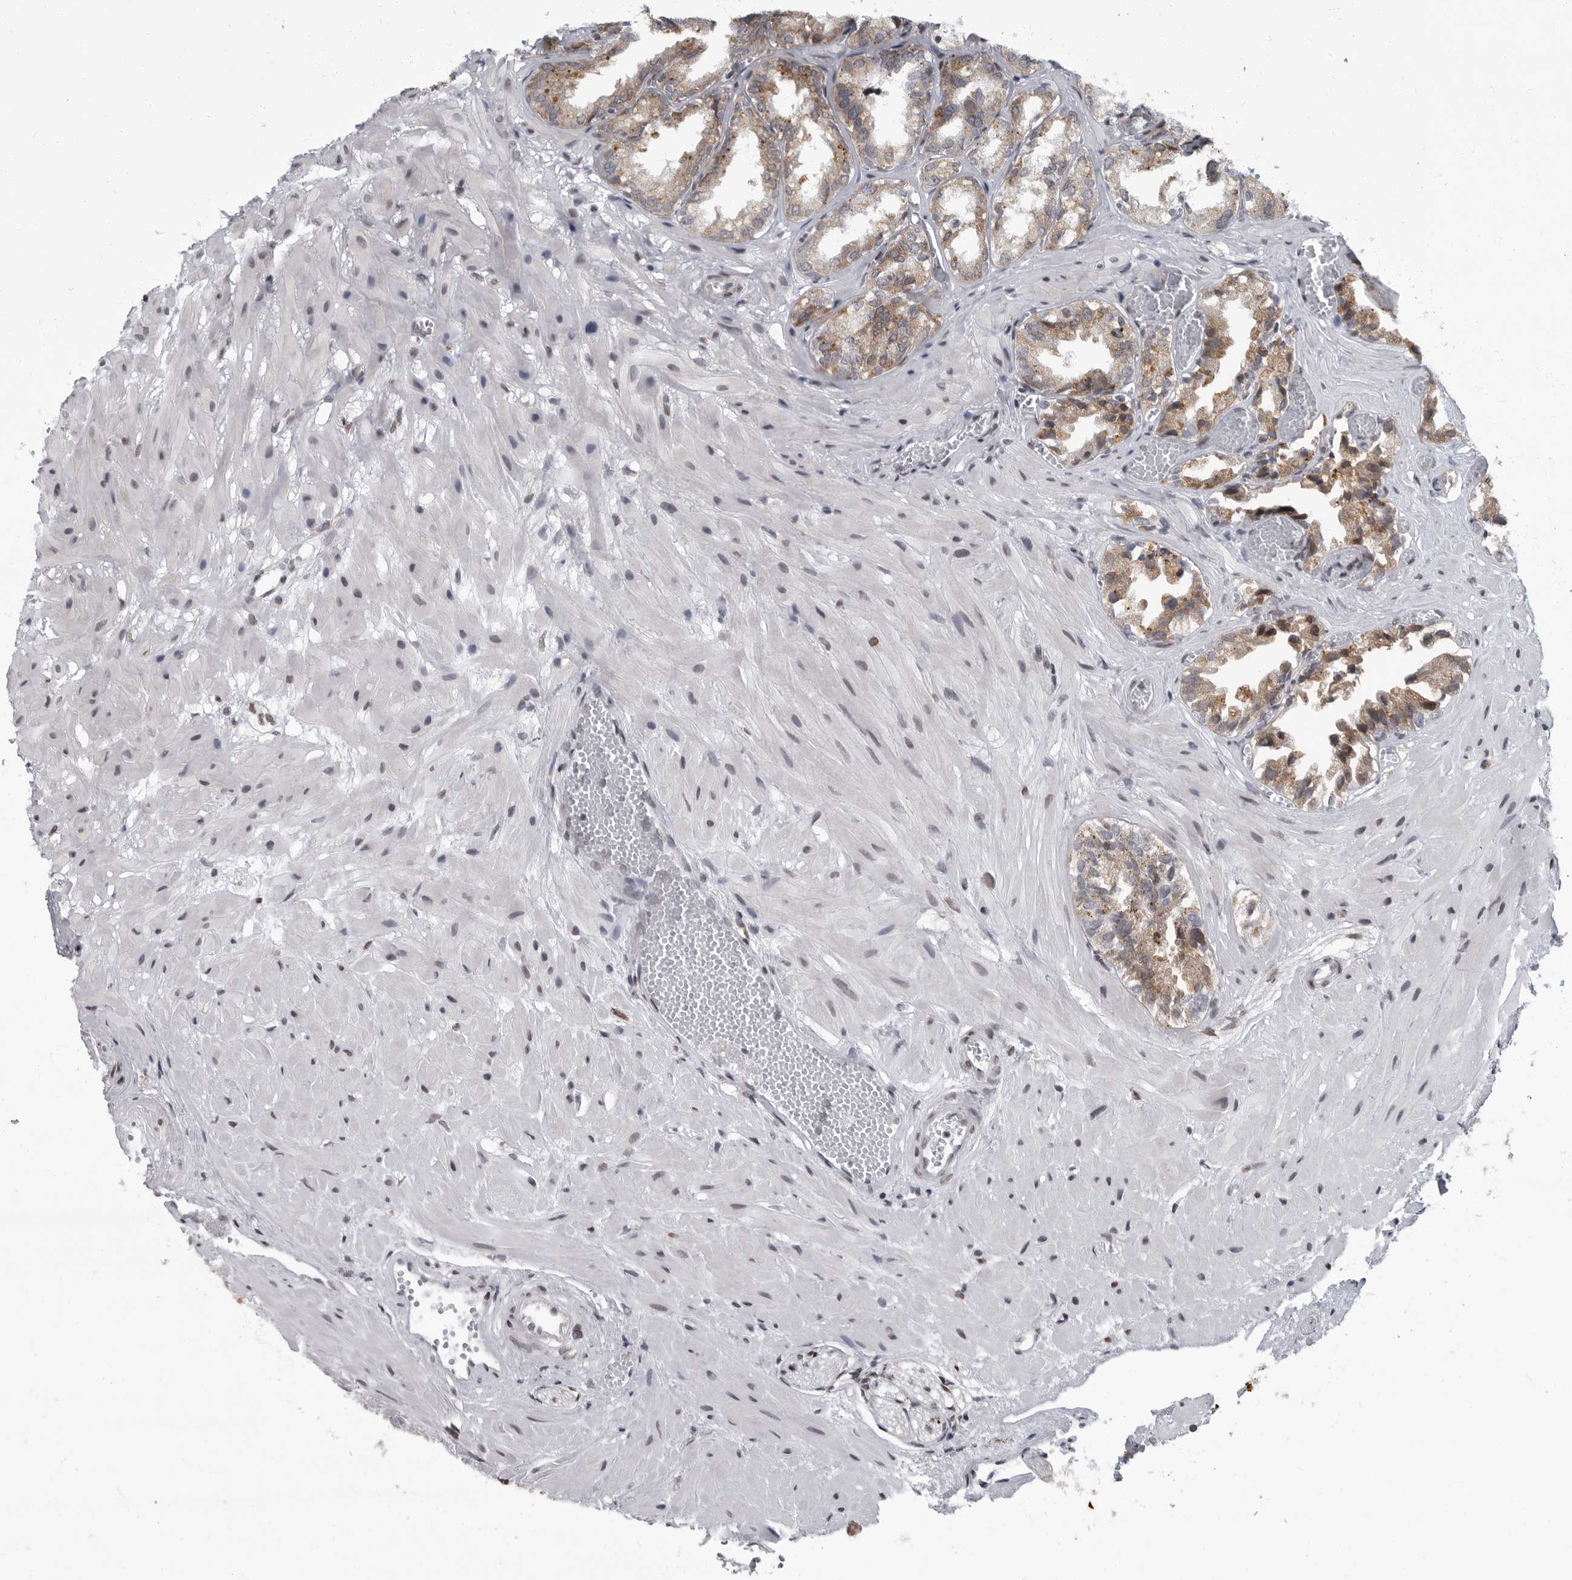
{"staining": {"intensity": "moderate", "quantity": "25%-75%", "location": "cytoplasmic/membranous"}, "tissue": "seminal vesicle", "cell_type": "Glandular cells", "image_type": "normal", "snomed": [{"axis": "morphology", "description": "Normal tissue, NOS"}, {"axis": "topography", "description": "Prostate"}, {"axis": "topography", "description": "Seminal veicle"}], "caption": "Immunohistochemistry staining of normal seminal vesicle, which shows medium levels of moderate cytoplasmic/membranous positivity in about 25%-75% of glandular cells indicating moderate cytoplasmic/membranous protein positivity. The staining was performed using DAB (brown) for protein detection and nuclei were counterstained in hematoxylin (blue).", "gene": "EVI5", "patient": {"sex": "male", "age": 51}}